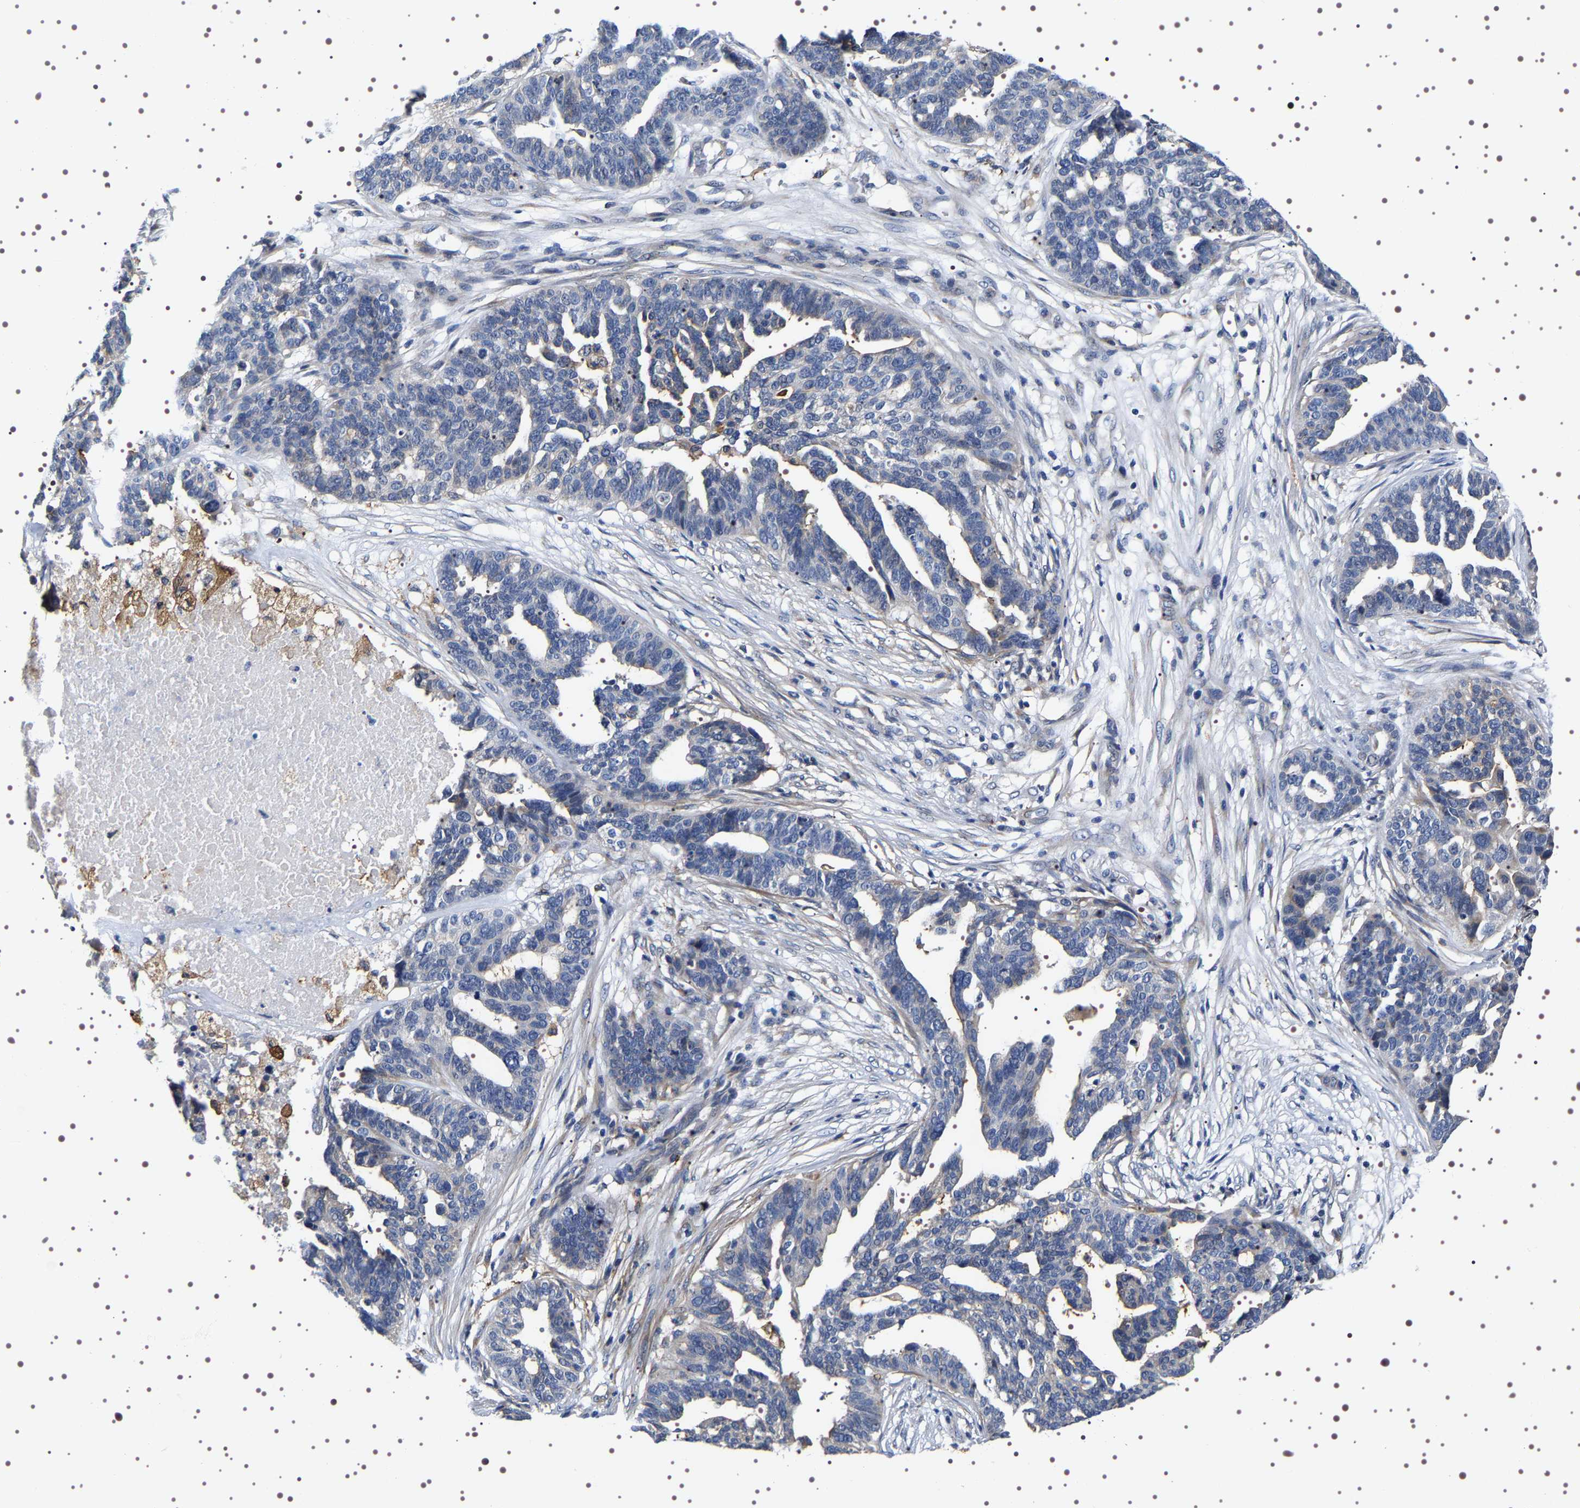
{"staining": {"intensity": "weak", "quantity": "<25%", "location": "cytoplasmic/membranous"}, "tissue": "ovarian cancer", "cell_type": "Tumor cells", "image_type": "cancer", "snomed": [{"axis": "morphology", "description": "Cystadenocarcinoma, serous, NOS"}, {"axis": "topography", "description": "Ovary"}], "caption": "High magnification brightfield microscopy of ovarian cancer (serous cystadenocarcinoma) stained with DAB (3,3'-diaminobenzidine) (brown) and counterstained with hematoxylin (blue): tumor cells show no significant staining.", "gene": "ALPL", "patient": {"sex": "female", "age": 59}}